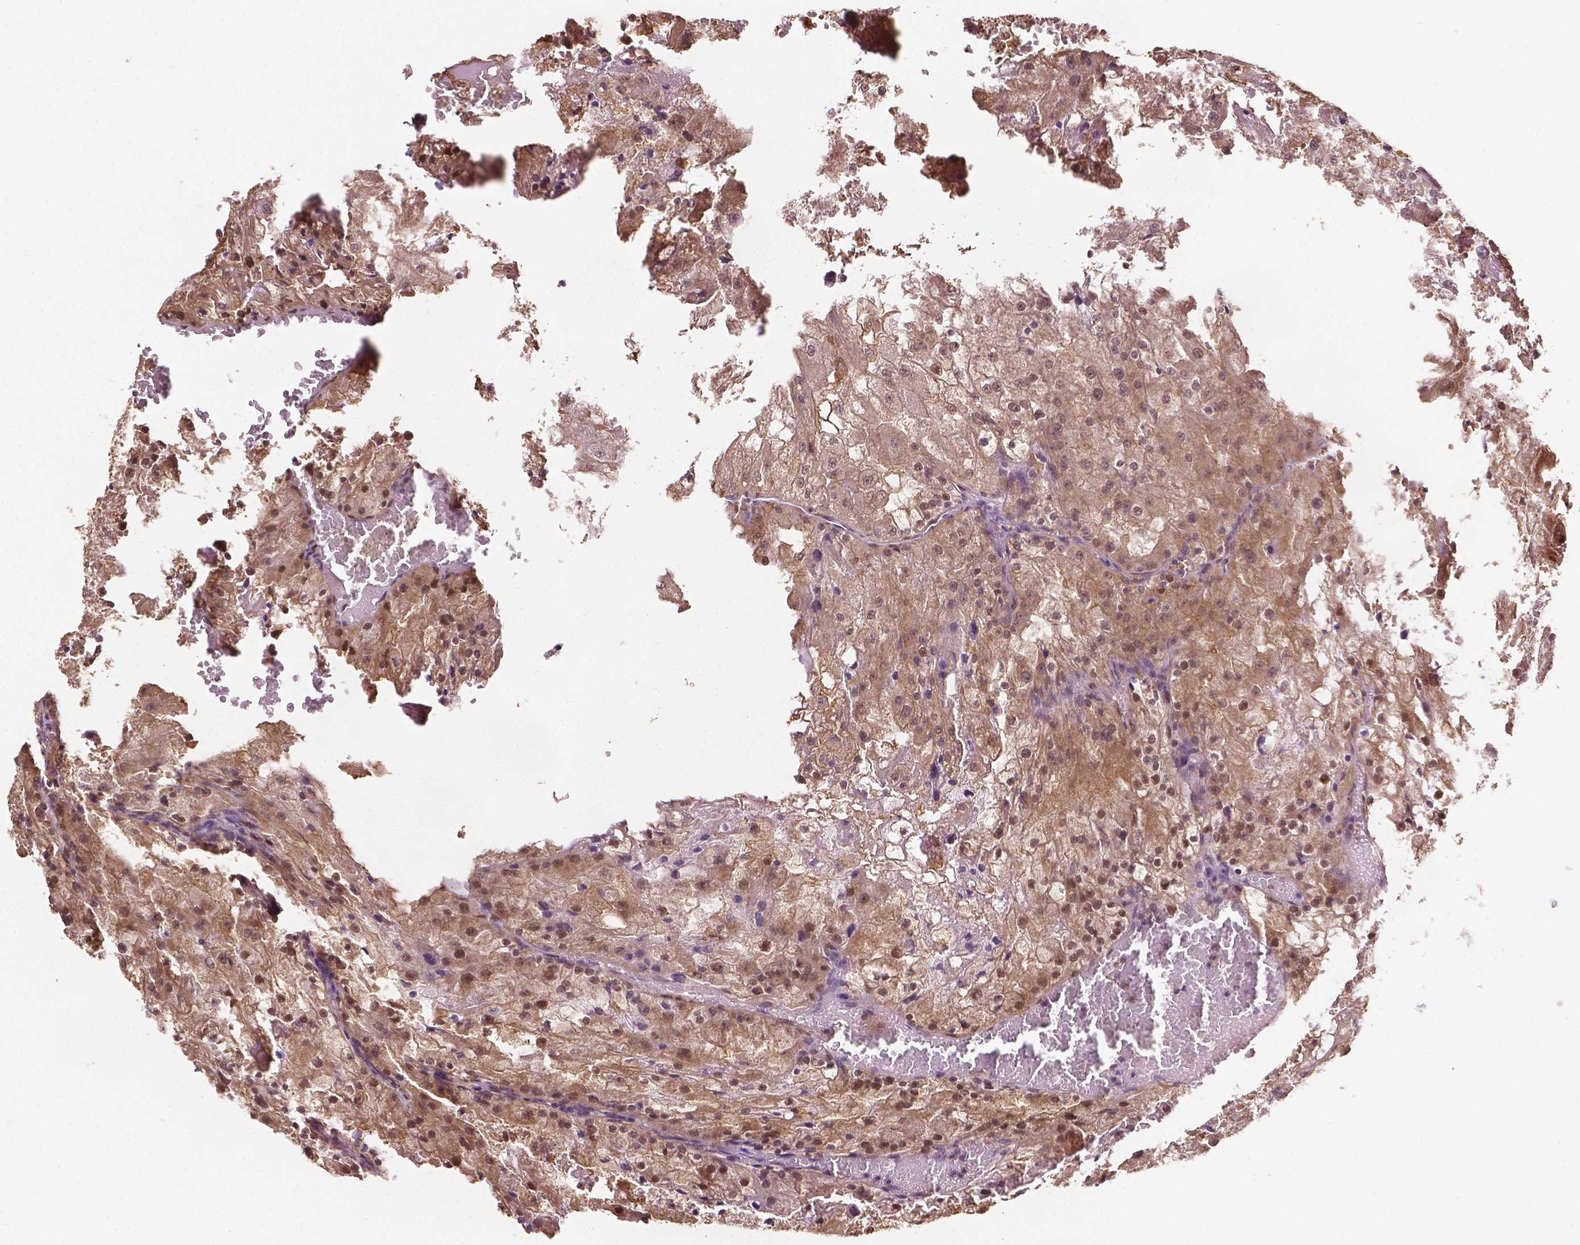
{"staining": {"intensity": "moderate", "quantity": "<25%", "location": "cytoplasmic/membranous,nuclear"}, "tissue": "renal cancer", "cell_type": "Tumor cells", "image_type": "cancer", "snomed": [{"axis": "morphology", "description": "Adenocarcinoma, NOS"}, {"axis": "topography", "description": "Kidney"}], "caption": "This is an image of IHC staining of renal cancer, which shows moderate positivity in the cytoplasmic/membranous and nuclear of tumor cells.", "gene": "YAP1", "patient": {"sex": "female", "age": 74}}